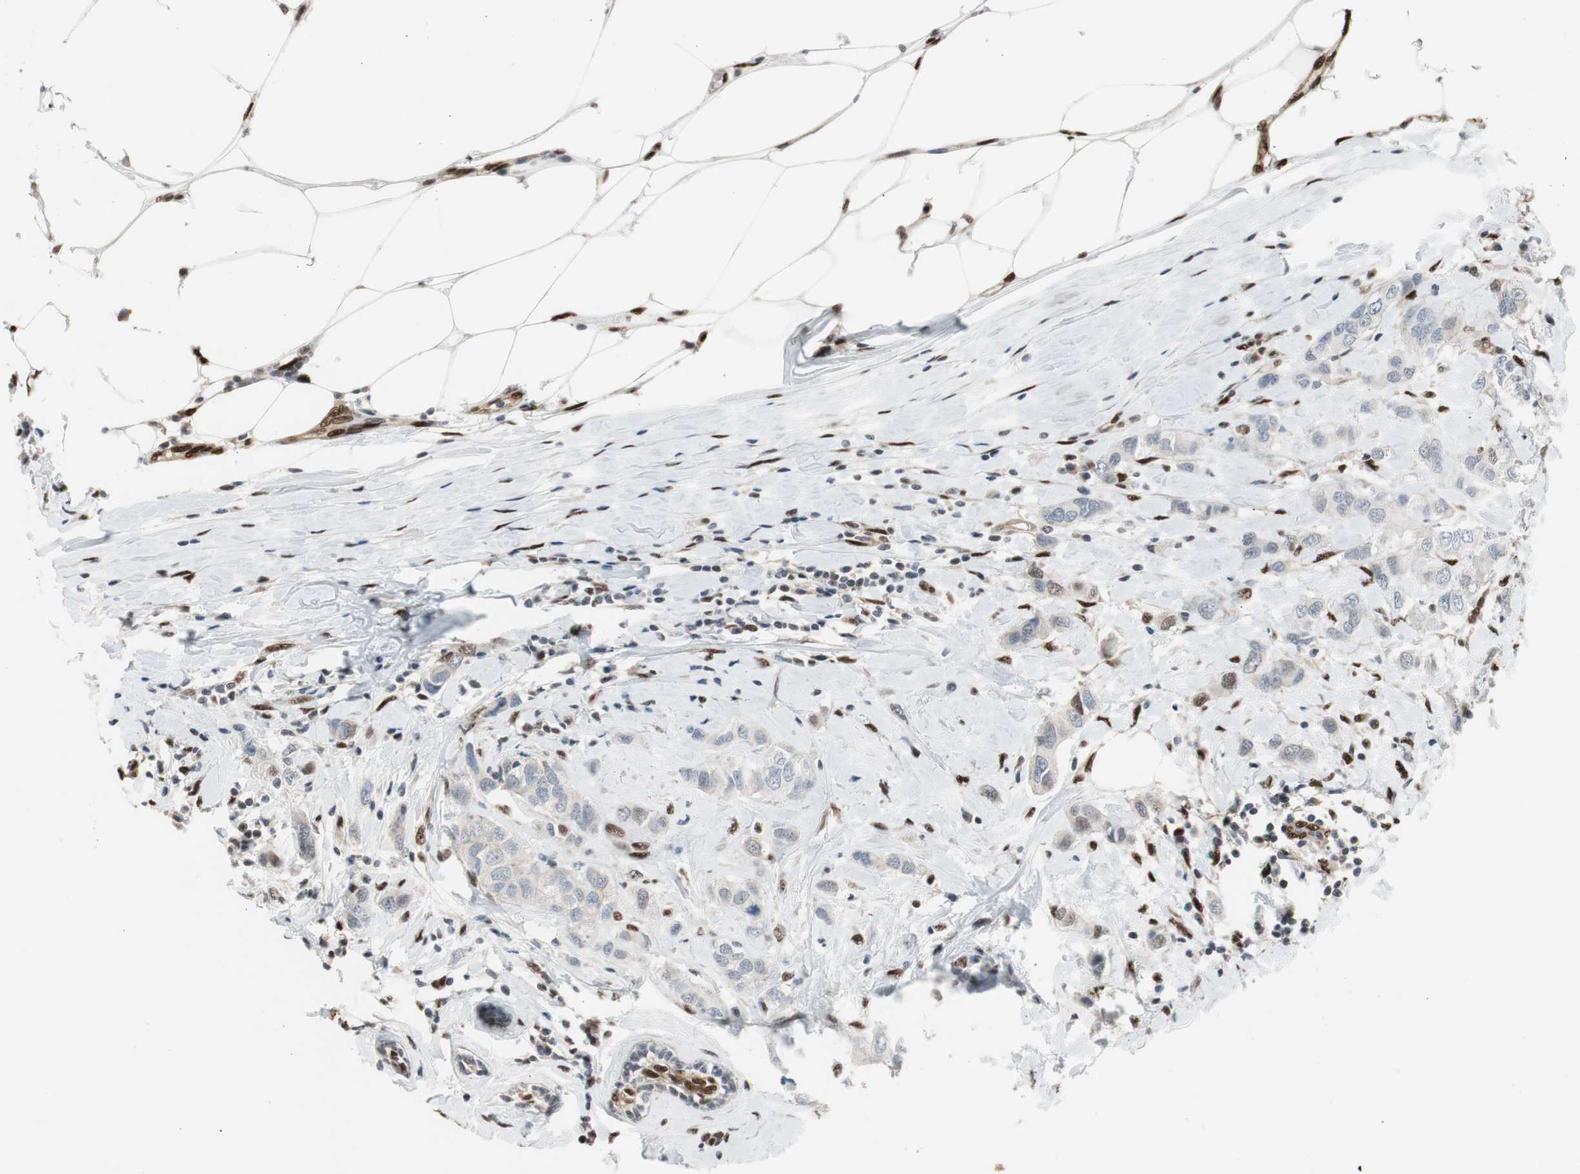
{"staining": {"intensity": "negative", "quantity": "none", "location": "none"}, "tissue": "breast cancer", "cell_type": "Tumor cells", "image_type": "cancer", "snomed": [{"axis": "morphology", "description": "Duct carcinoma"}, {"axis": "topography", "description": "Breast"}], "caption": "Tumor cells show no significant expression in infiltrating ductal carcinoma (breast).", "gene": "PML", "patient": {"sex": "female", "age": 50}}